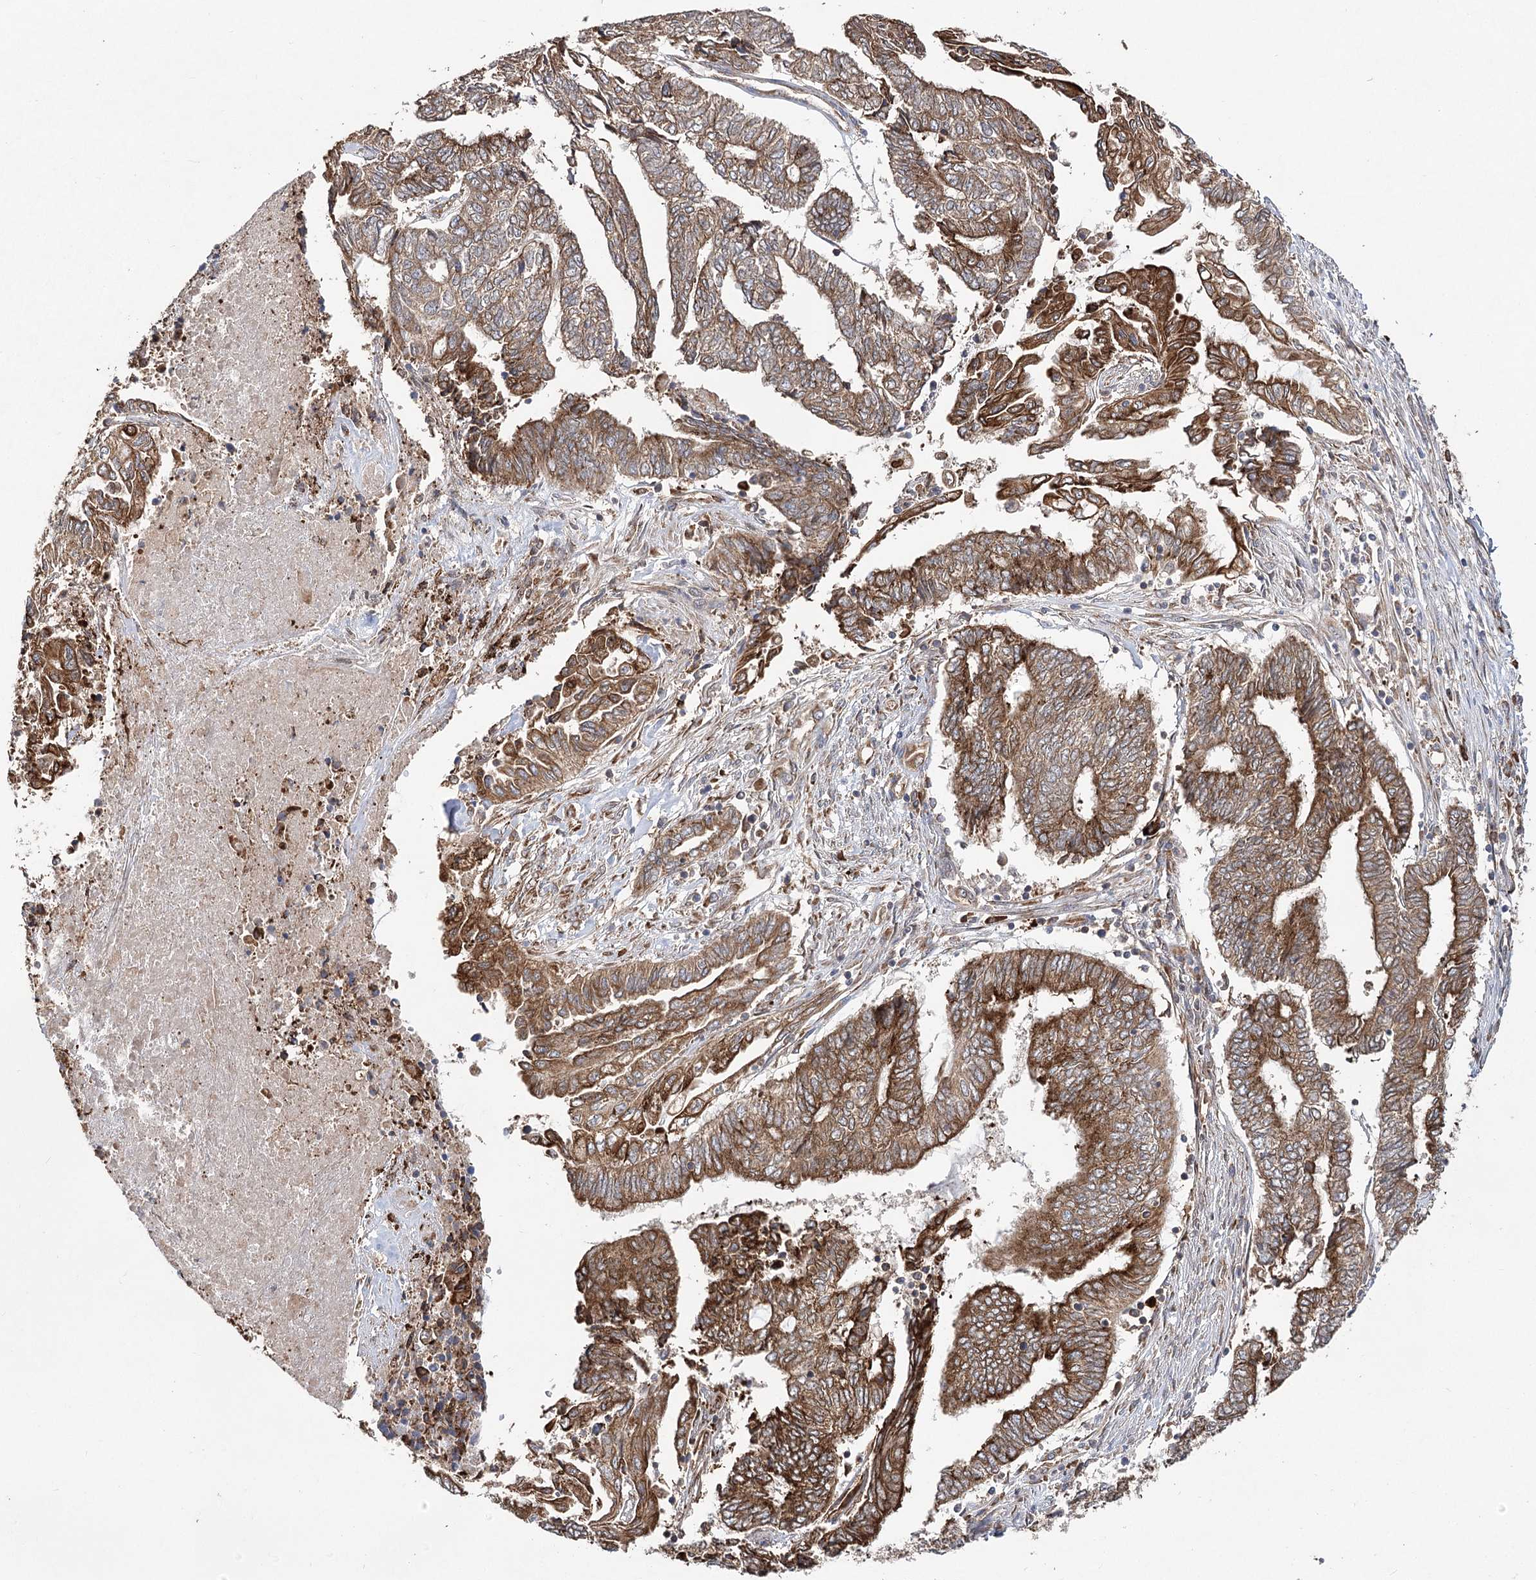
{"staining": {"intensity": "strong", "quantity": ">75%", "location": "cytoplasmic/membranous"}, "tissue": "endometrial cancer", "cell_type": "Tumor cells", "image_type": "cancer", "snomed": [{"axis": "morphology", "description": "Adenocarcinoma, NOS"}, {"axis": "topography", "description": "Uterus"}, {"axis": "topography", "description": "Endometrium"}], "caption": "This photomicrograph demonstrates endometrial adenocarcinoma stained with IHC to label a protein in brown. The cytoplasmic/membranous of tumor cells show strong positivity for the protein. Nuclei are counter-stained blue.", "gene": "DNAJB14", "patient": {"sex": "female", "age": 70}}